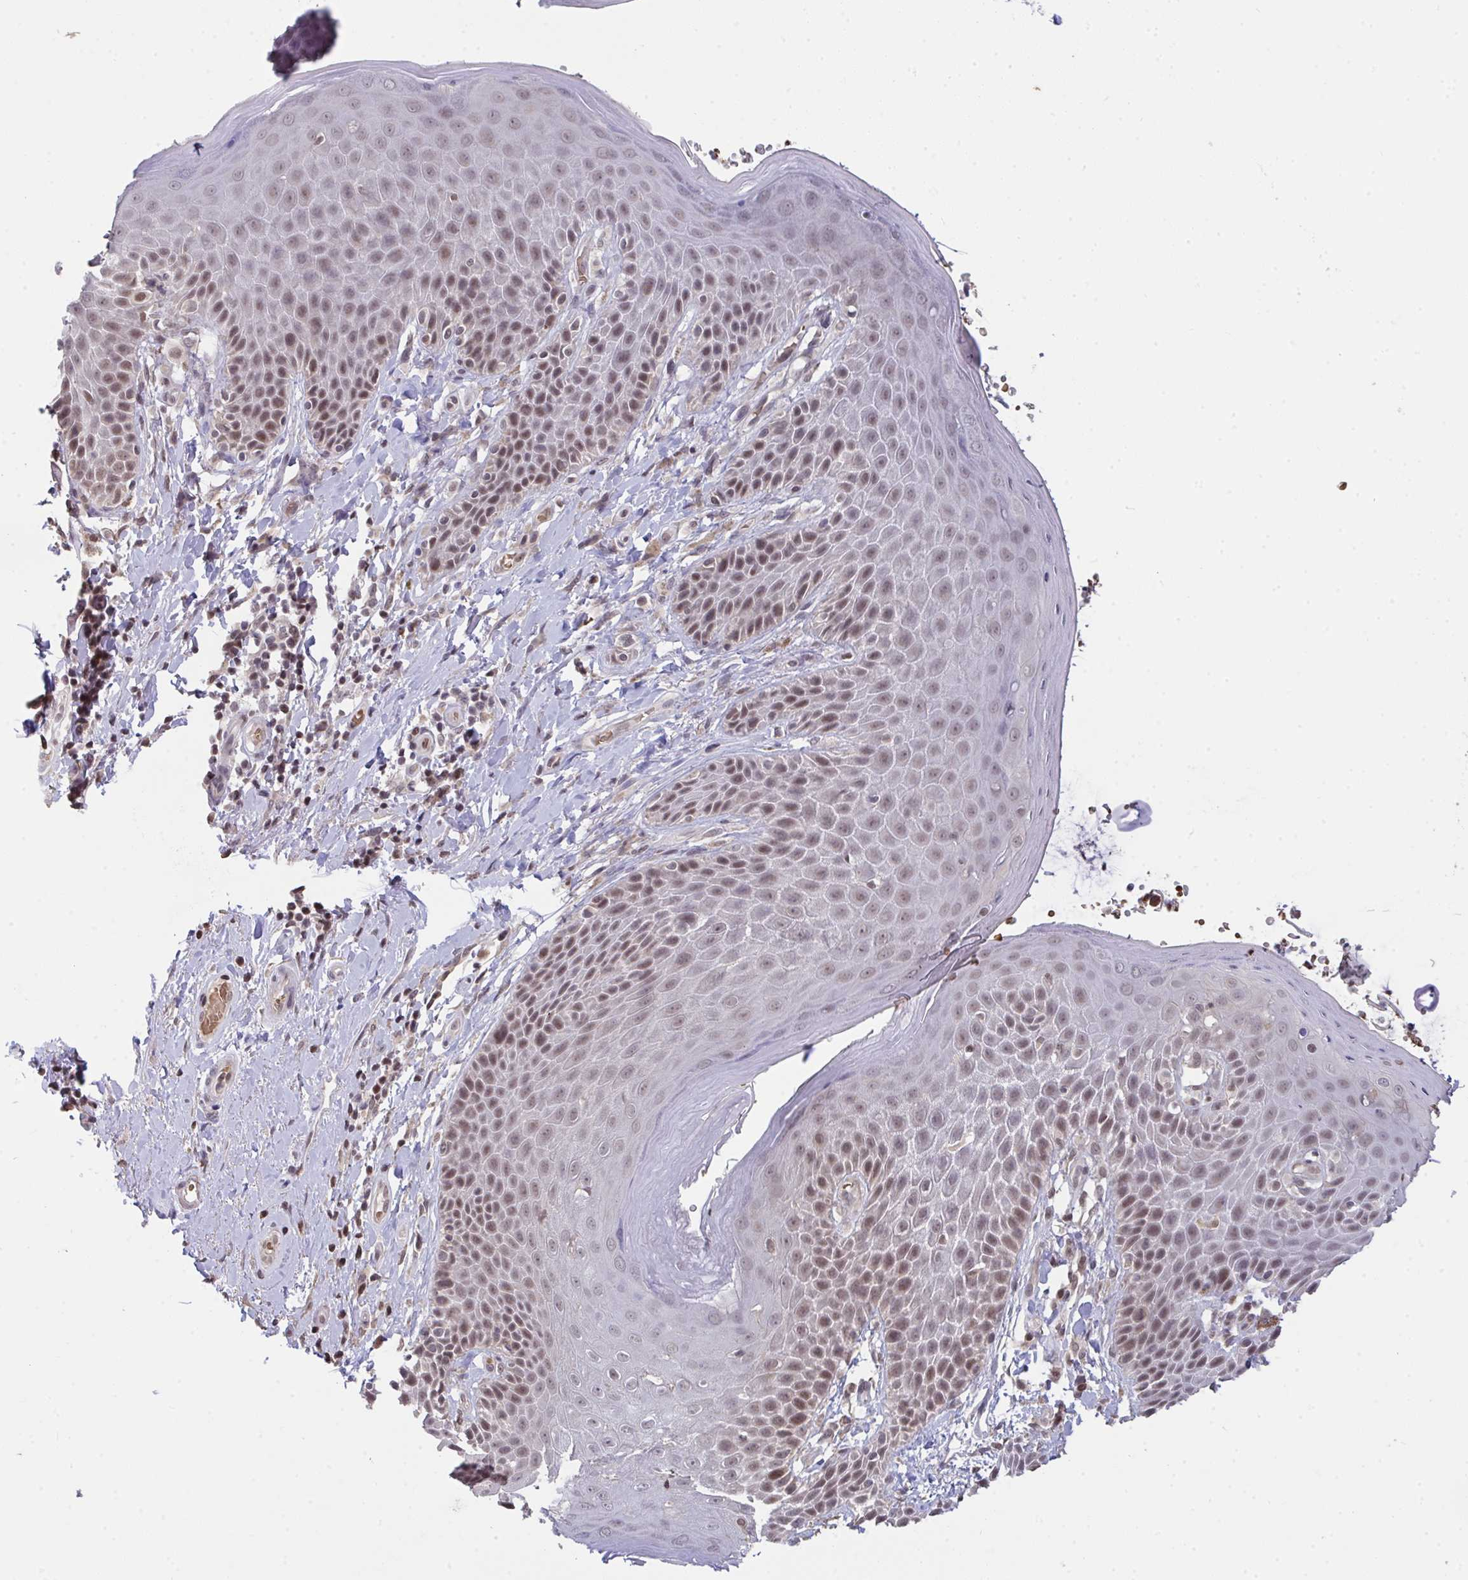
{"staining": {"intensity": "moderate", "quantity": "<25%", "location": "nuclear"}, "tissue": "skin", "cell_type": "Epidermal cells", "image_type": "normal", "snomed": [{"axis": "morphology", "description": "Normal tissue, NOS"}, {"axis": "topography", "description": "Anal"}, {"axis": "topography", "description": "Peripheral nerve tissue"}], "caption": "A brown stain shows moderate nuclear positivity of a protein in epidermal cells of unremarkable human skin. Nuclei are stained in blue.", "gene": "SAP30", "patient": {"sex": "male", "age": 51}}